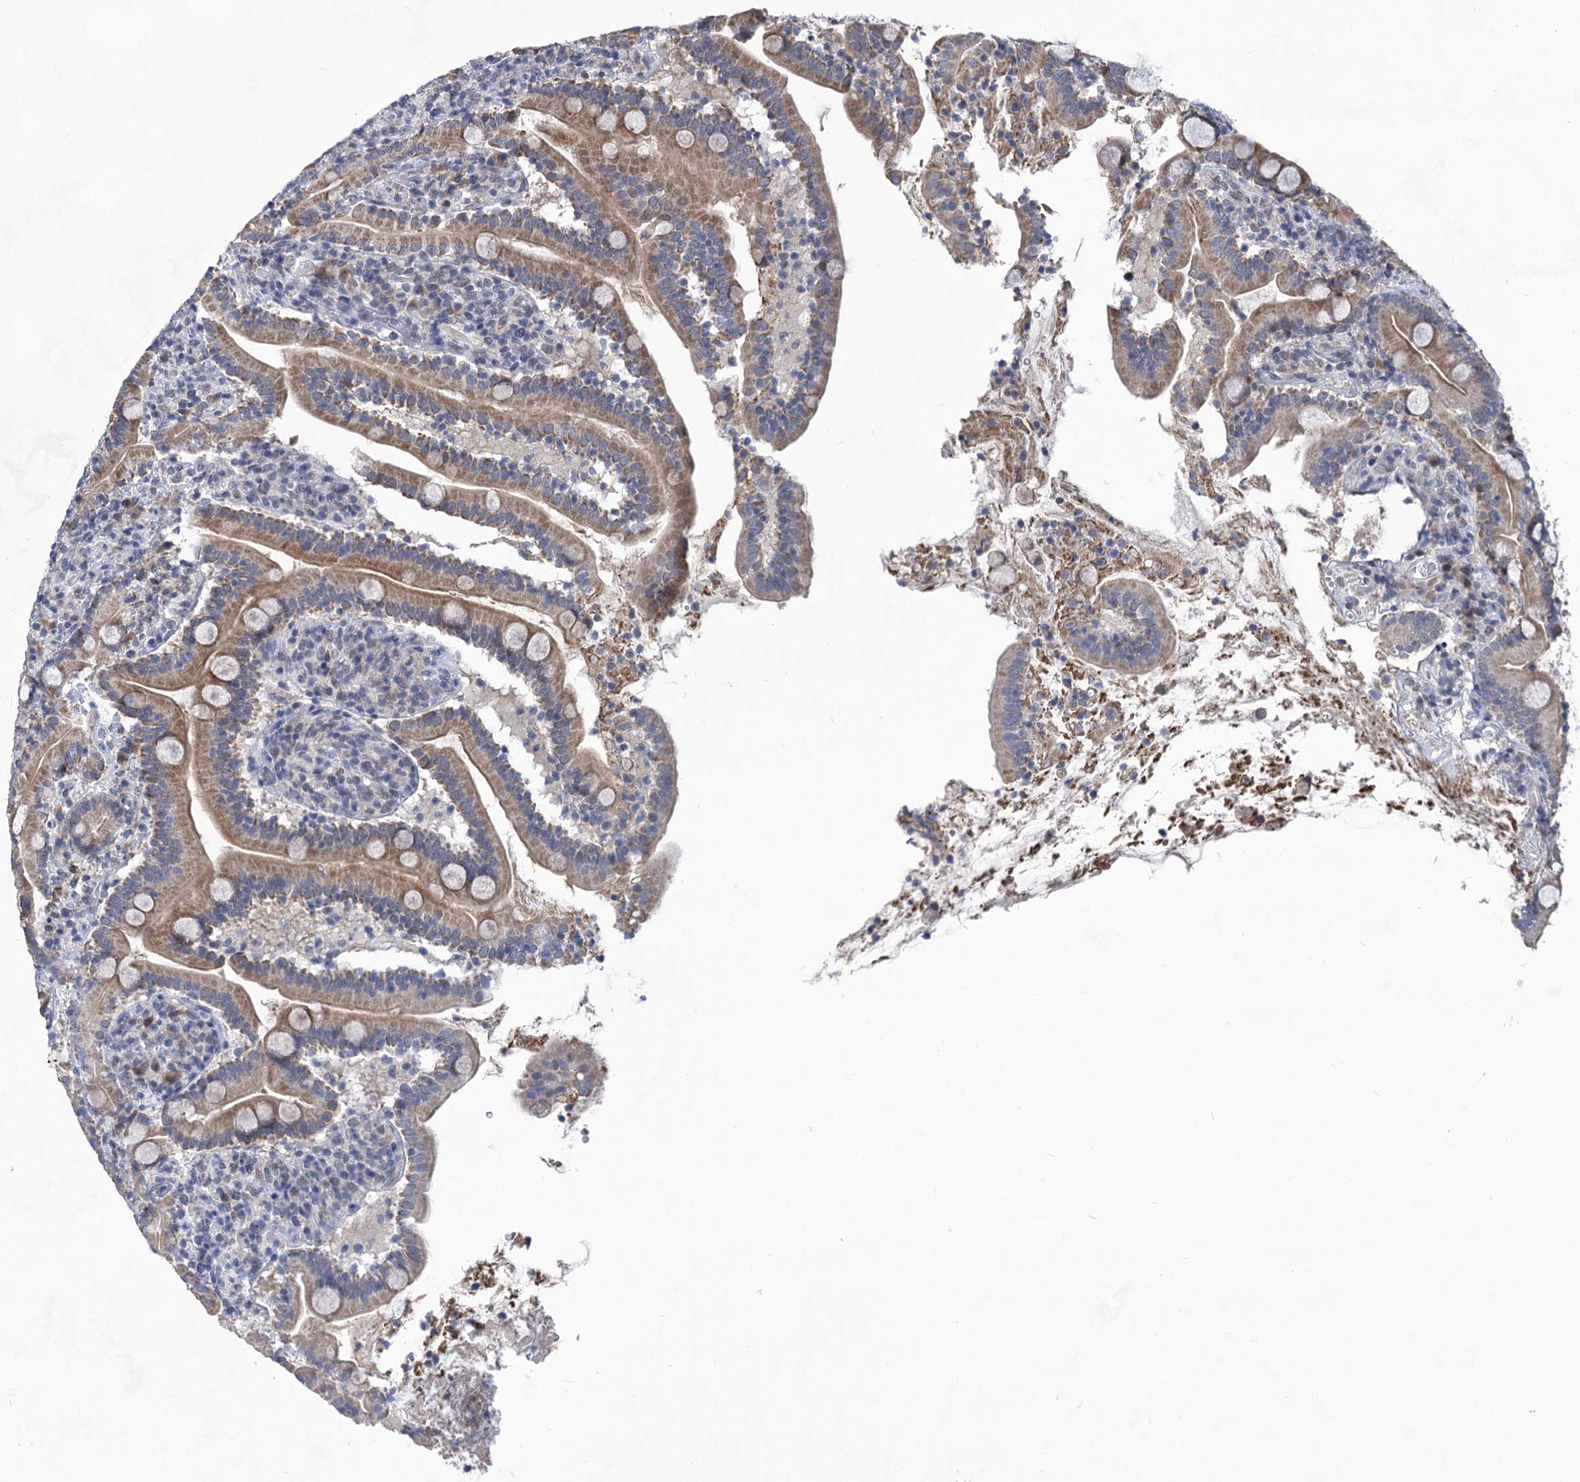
{"staining": {"intensity": "moderate", "quantity": "25%-75%", "location": "cytoplasmic/membranous"}, "tissue": "duodenum", "cell_type": "Glandular cells", "image_type": "normal", "snomed": [{"axis": "morphology", "description": "Normal tissue, NOS"}, {"axis": "topography", "description": "Duodenum"}], "caption": "Immunohistochemistry staining of unremarkable duodenum, which displays medium levels of moderate cytoplasmic/membranous positivity in approximately 25%-75% of glandular cells indicating moderate cytoplasmic/membranous protein expression. The staining was performed using DAB (brown) for protein detection and nuclei were counterstained in hematoxylin (blue).", "gene": "TTC17", "patient": {"sex": "male", "age": 35}}